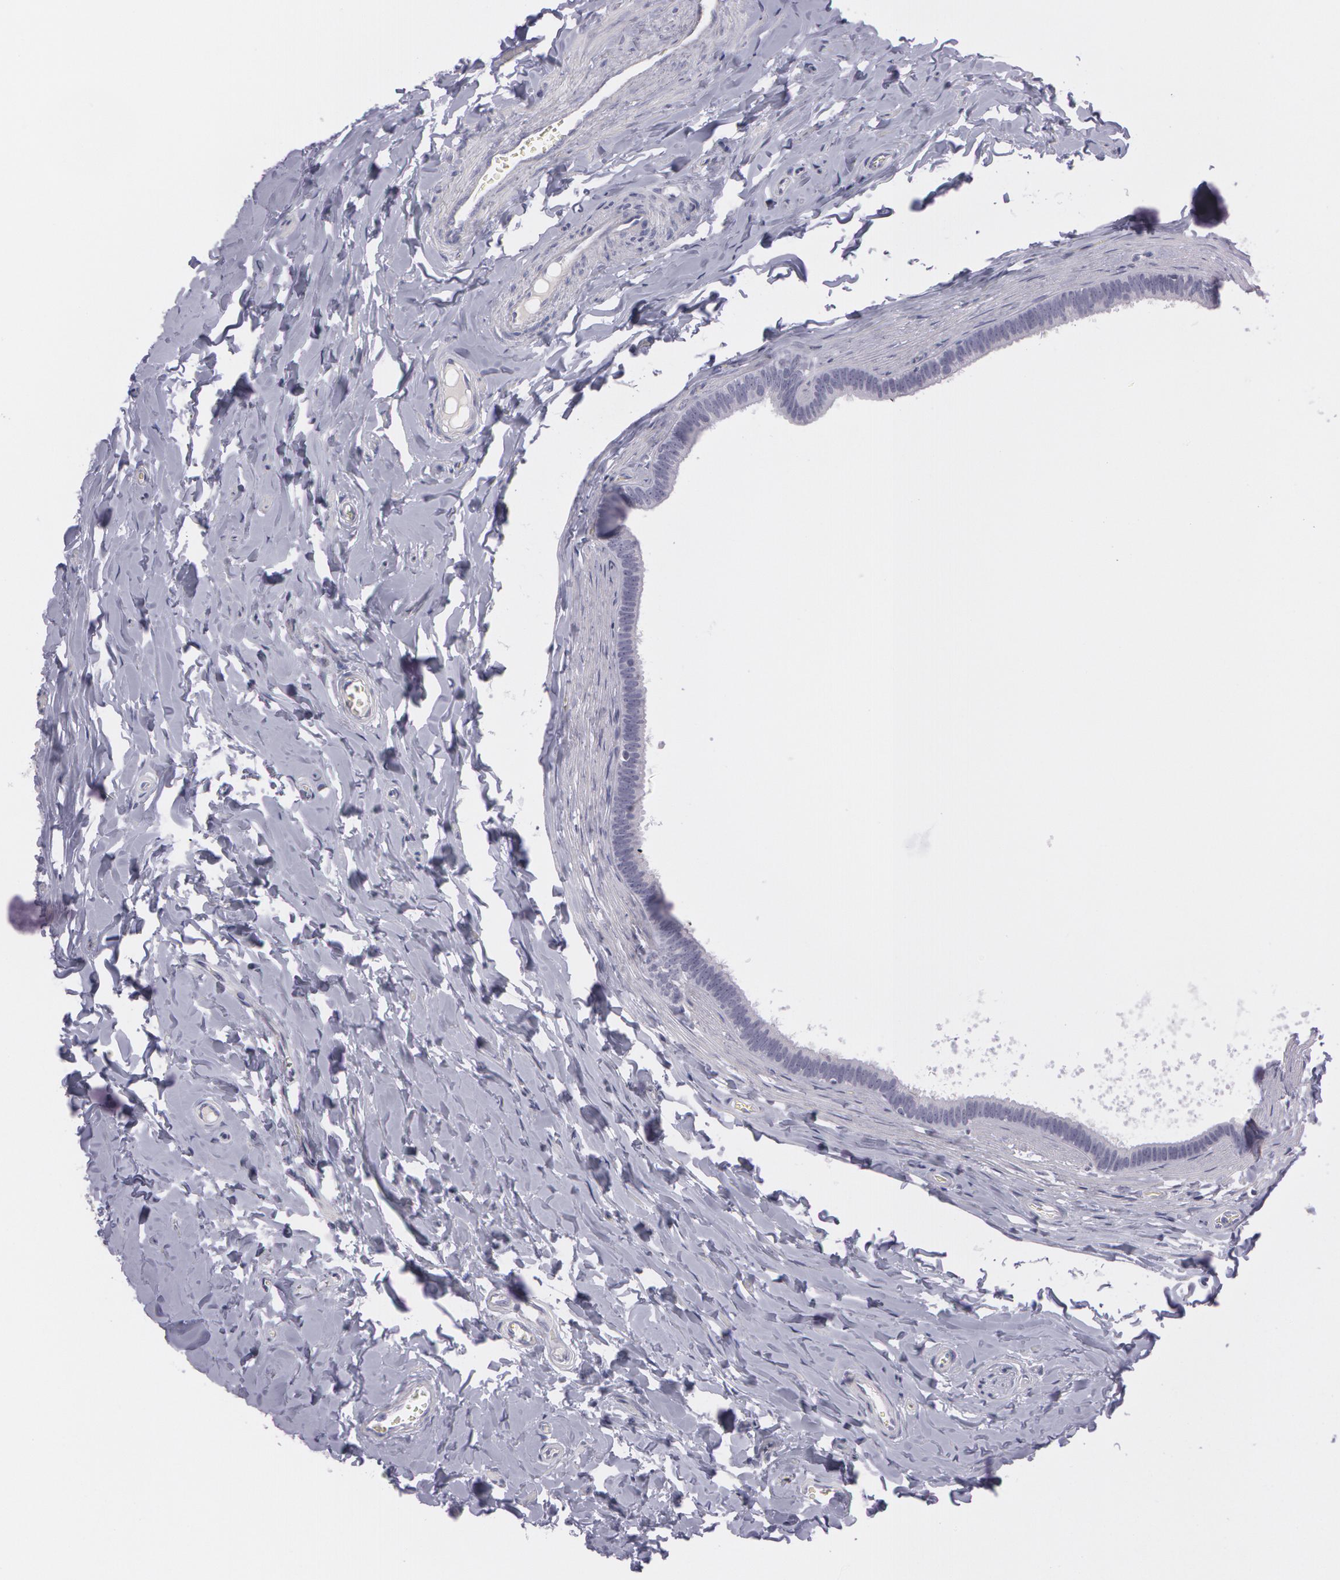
{"staining": {"intensity": "negative", "quantity": "none", "location": "none"}, "tissue": "epididymis", "cell_type": "Glandular cells", "image_type": "normal", "snomed": [{"axis": "morphology", "description": "Normal tissue, NOS"}, {"axis": "topography", "description": "Epididymis"}], "caption": "The histopathology image shows no staining of glandular cells in unremarkable epididymis.", "gene": "IL1RN", "patient": {"sex": "male", "age": 26}}